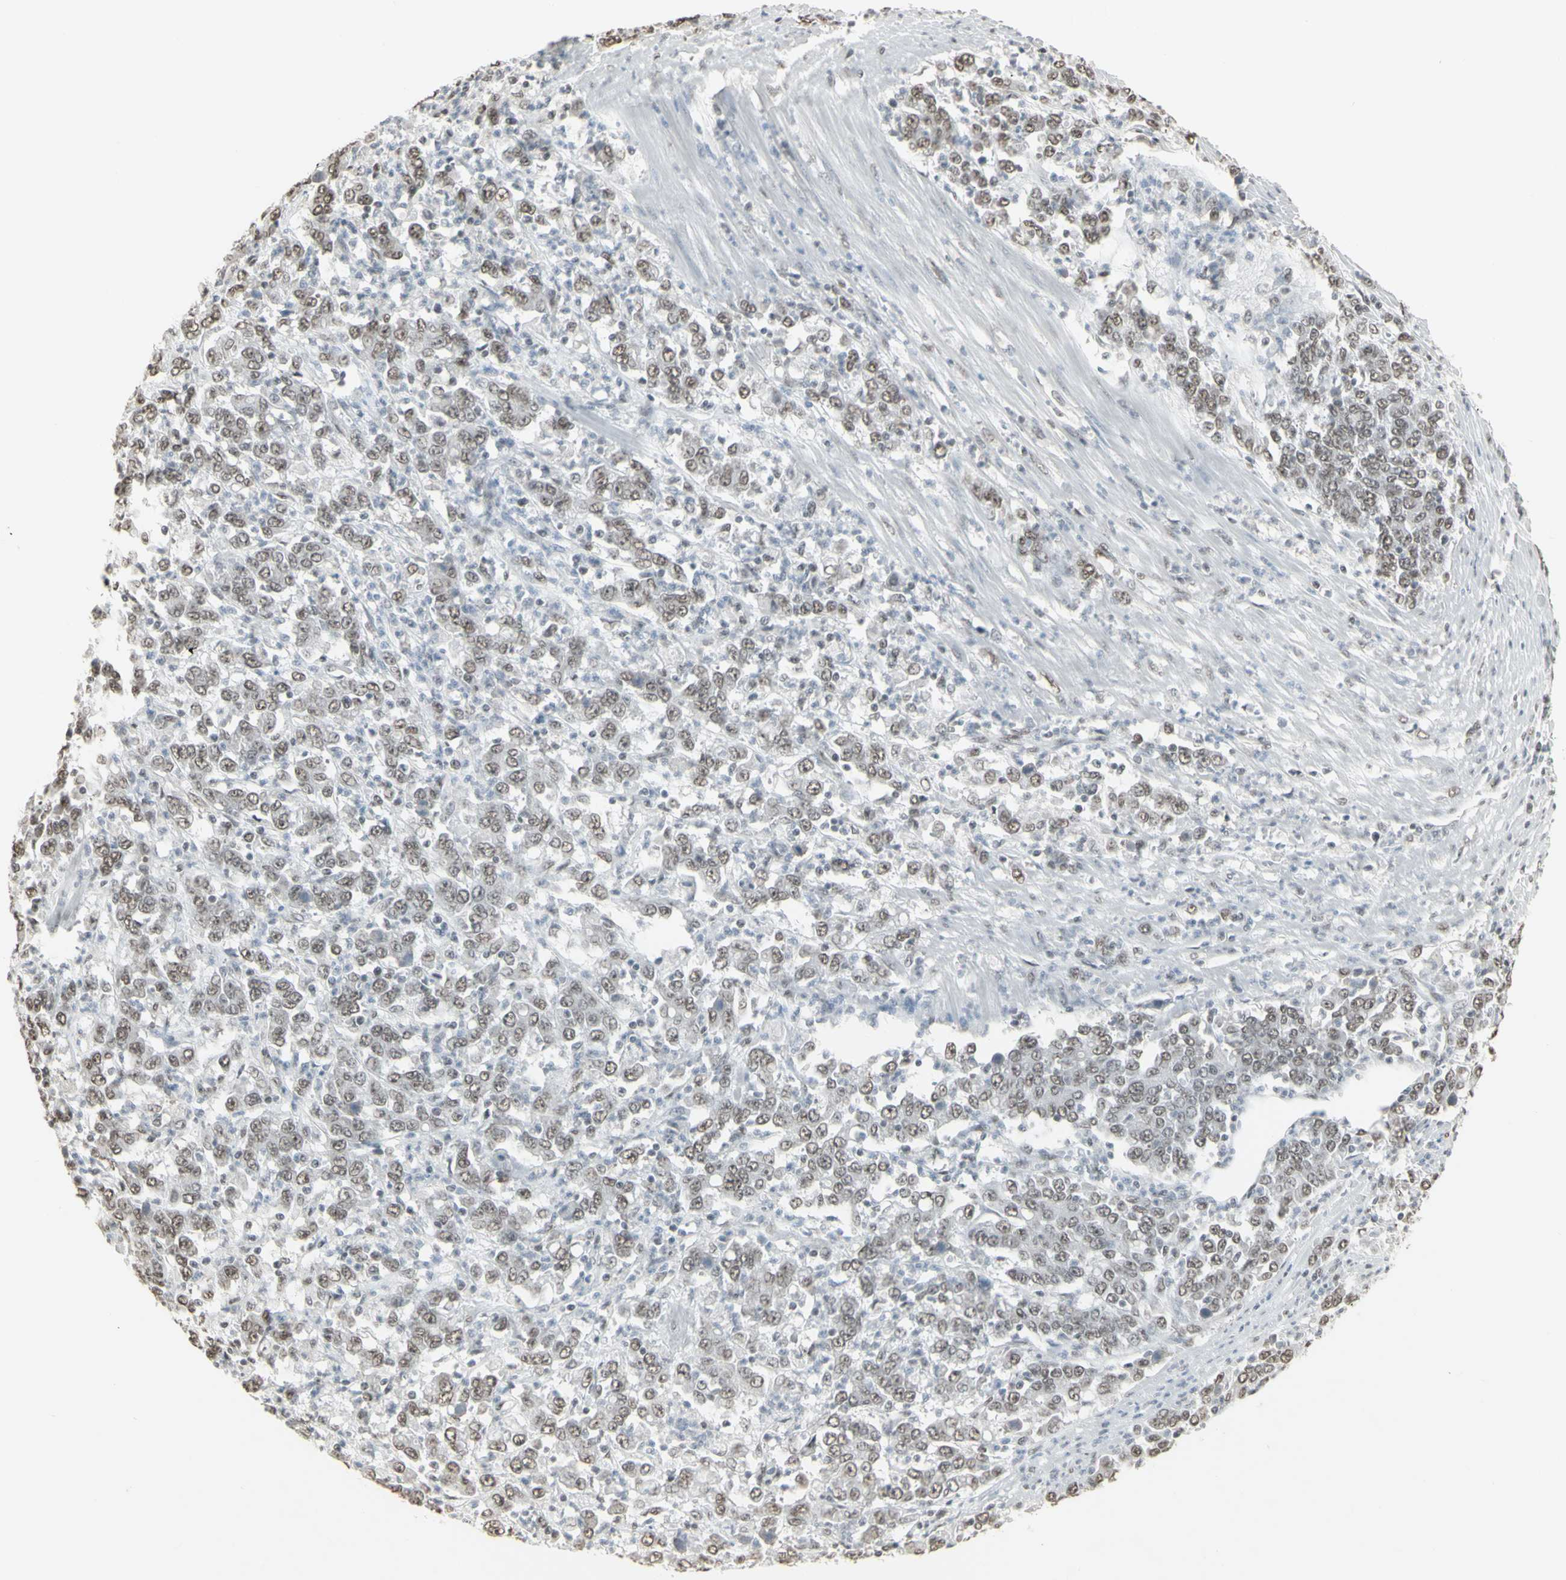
{"staining": {"intensity": "weak", "quantity": ">75%", "location": "nuclear"}, "tissue": "stomach cancer", "cell_type": "Tumor cells", "image_type": "cancer", "snomed": [{"axis": "morphology", "description": "Adenocarcinoma, NOS"}, {"axis": "topography", "description": "Stomach, lower"}], "caption": "The micrograph demonstrates immunohistochemical staining of stomach adenocarcinoma. There is weak nuclear staining is seen in approximately >75% of tumor cells. (DAB (3,3'-diaminobenzidine) IHC, brown staining for protein, blue staining for nuclei).", "gene": "TRIM28", "patient": {"sex": "female", "age": 71}}